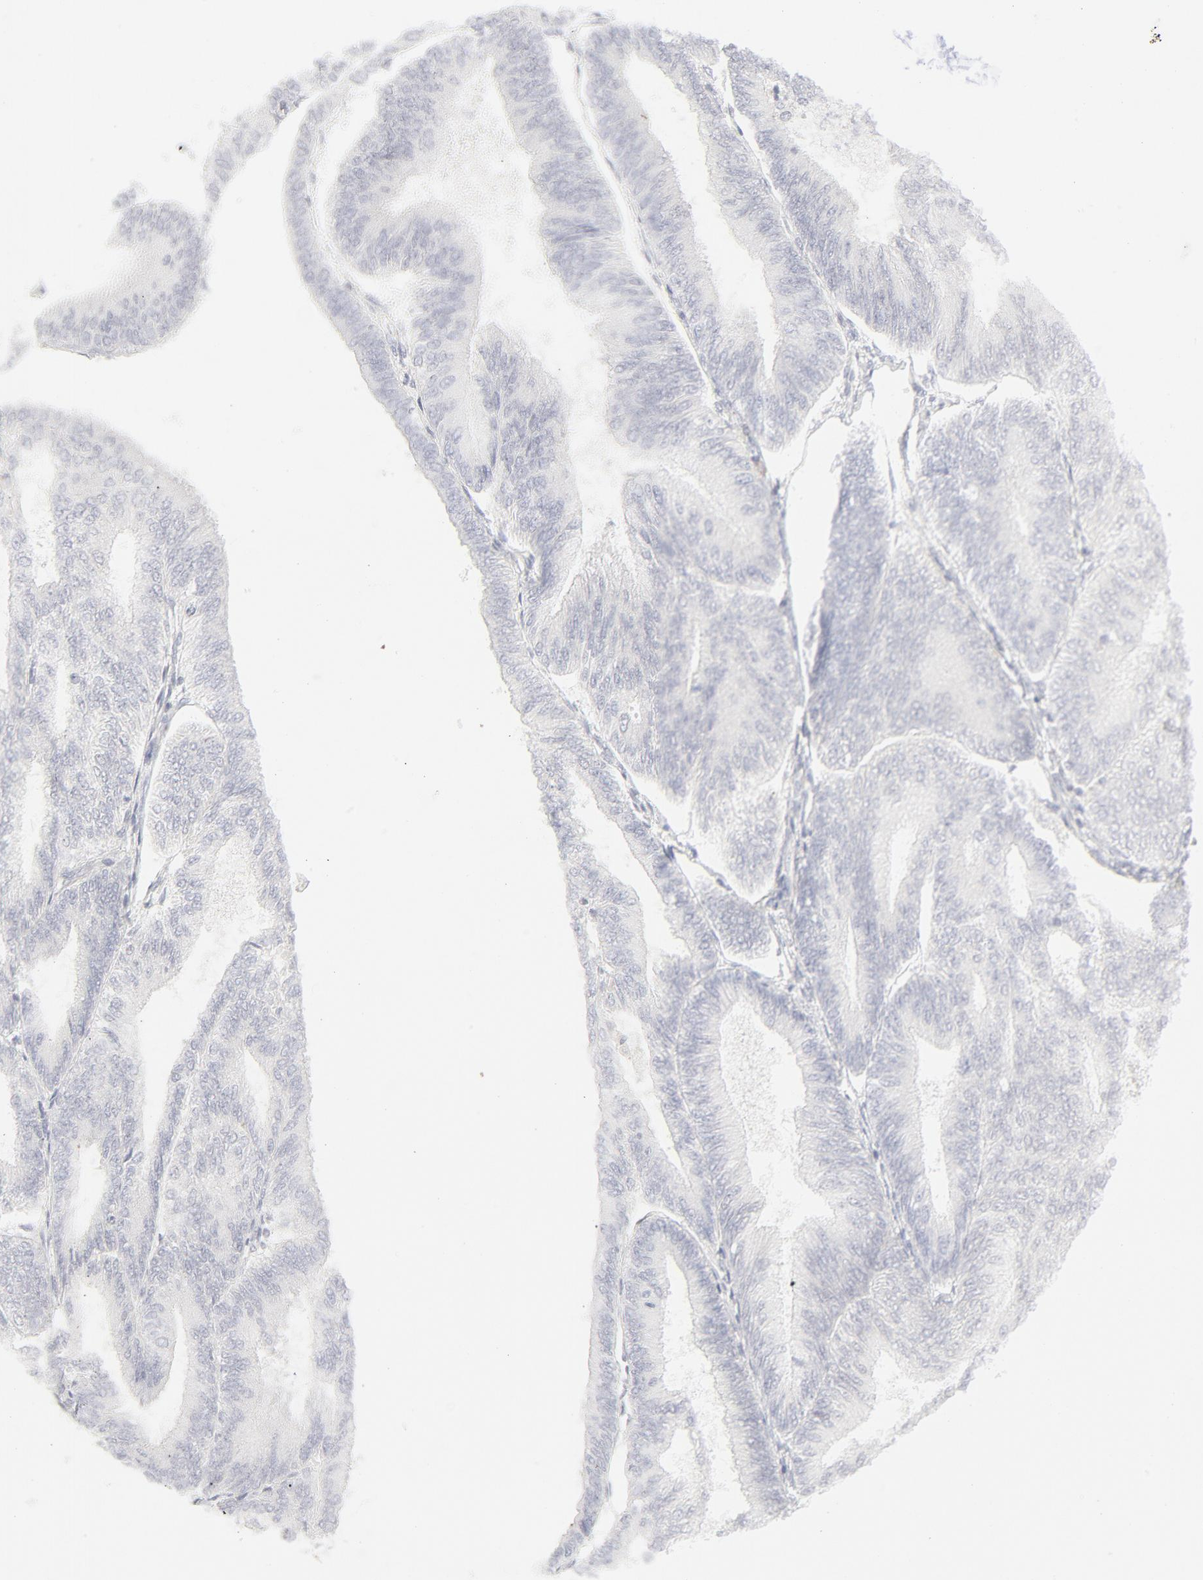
{"staining": {"intensity": "negative", "quantity": "none", "location": "none"}, "tissue": "endometrial cancer", "cell_type": "Tumor cells", "image_type": "cancer", "snomed": [{"axis": "morphology", "description": "Adenocarcinoma, NOS"}, {"axis": "topography", "description": "Endometrium"}], "caption": "This is an immunohistochemistry micrograph of human adenocarcinoma (endometrial). There is no expression in tumor cells.", "gene": "PRKCB", "patient": {"sex": "female", "age": 55}}